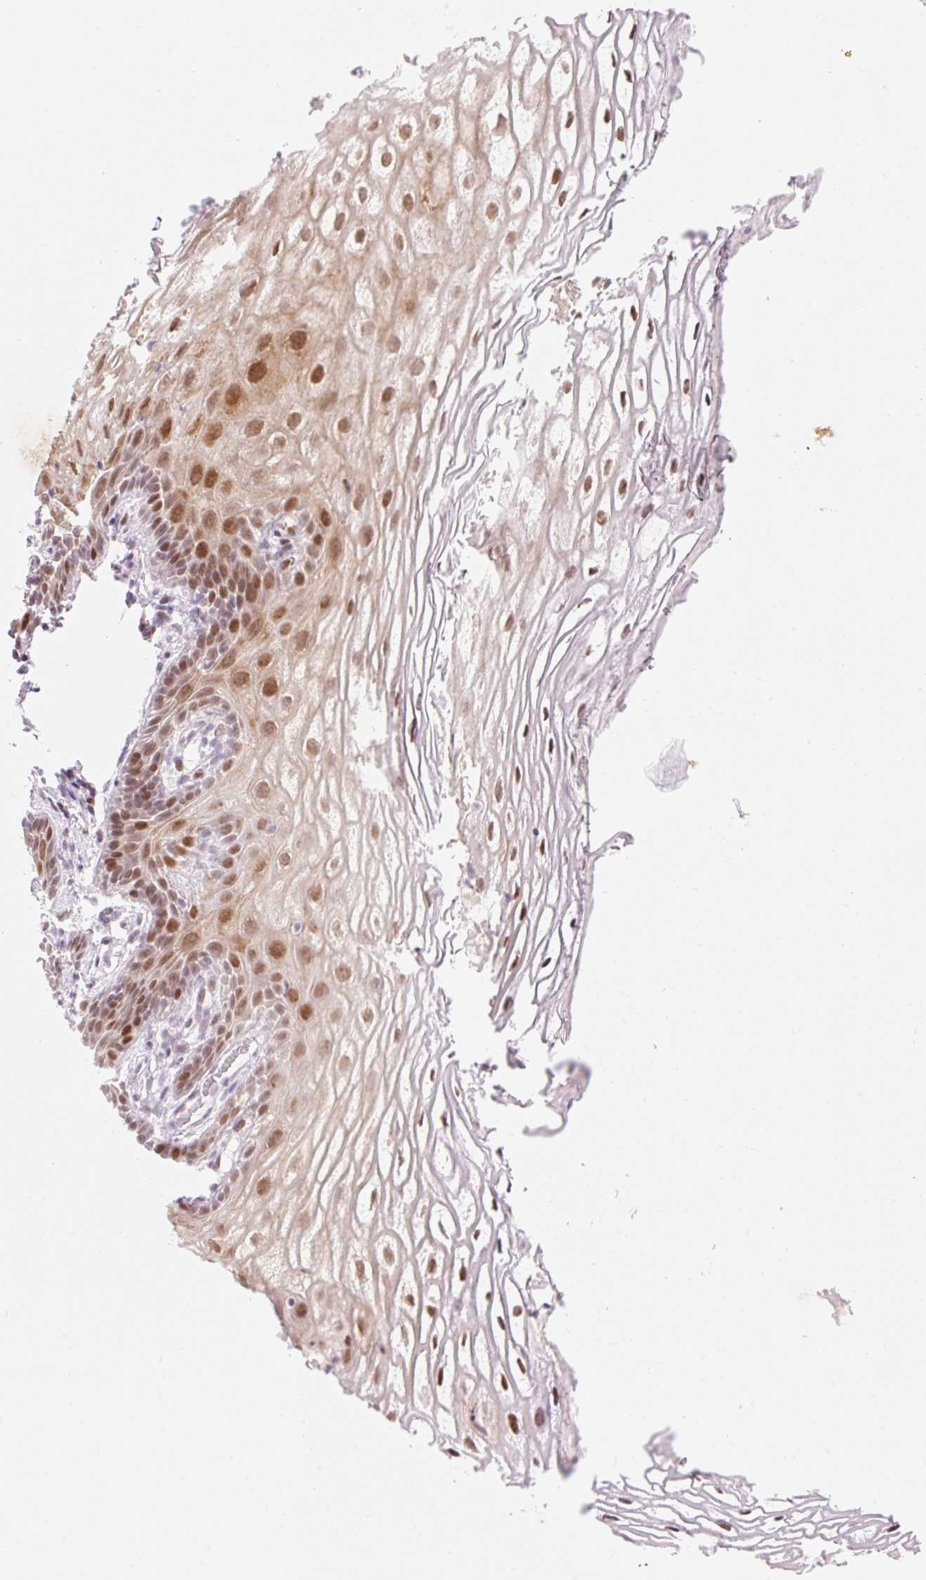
{"staining": {"intensity": "moderate", "quantity": ">75%", "location": "cytoplasmic/membranous,nuclear"}, "tissue": "vagina", "cell_type": "Squamous epithelial cells", "image_type": "normal", "snomed": [{"axis": "morphology", "description": "Normal tissue, NOS"}, {"axis": "morphology", "description": "Adenocarcinoma, NOS"}, {"axis": "topography", "description": "Rectum"}, {"axis": "topography", "description": "Vagina"}, {"axis": "topography", "description": "Peripheral nerve tissue"}], "caption": "Moderate cytoplasmic/membranous,nuclear staining is appreciated in approximately >75% of squamous epithelial cells in normal vagina.", "gene": "H2BW1", "patient": {"sex": "female", "age": 71}}